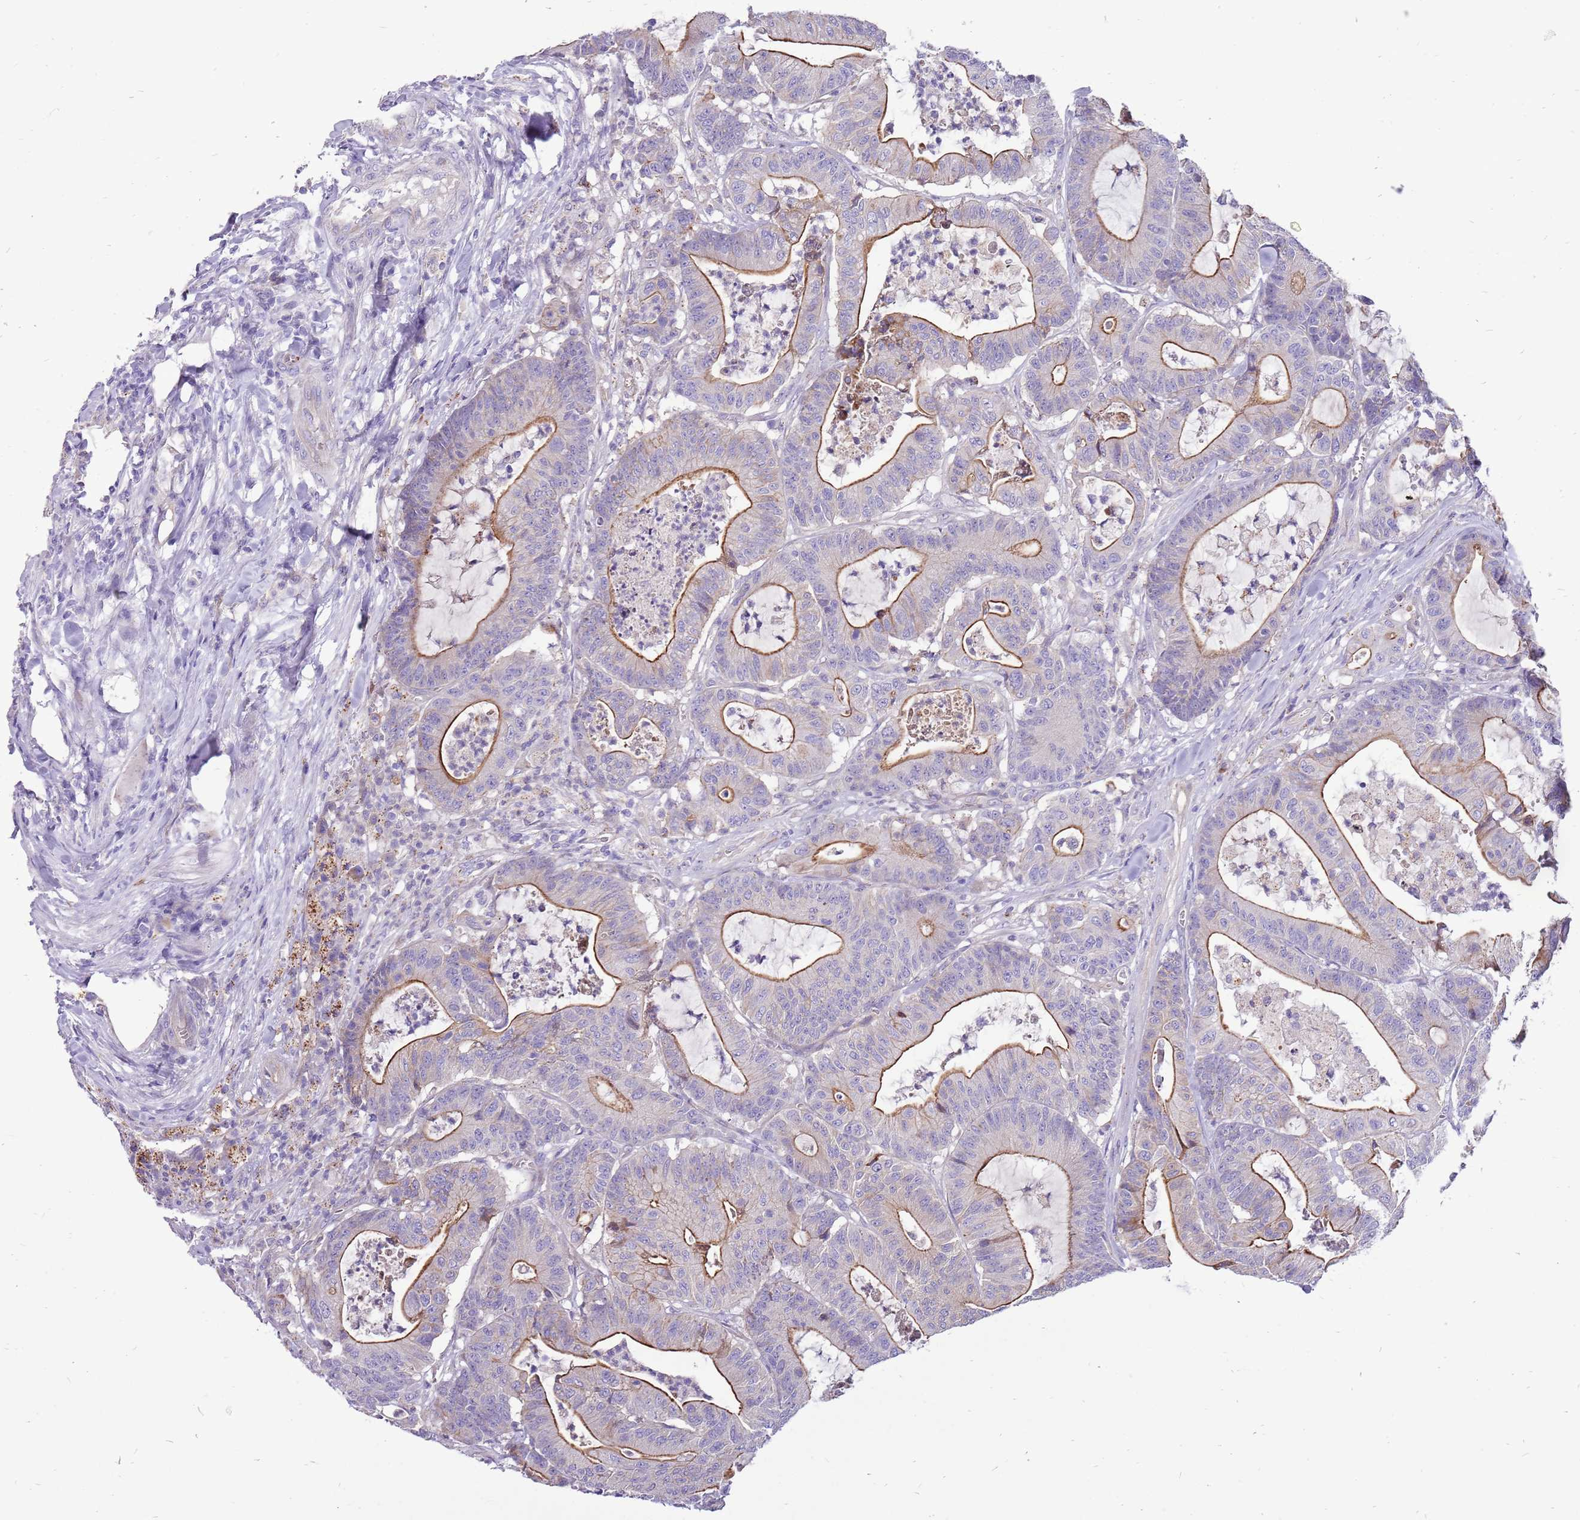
{"staining": {"intensity": "moderate", "quantity": ">75%", "location": "cytoplasmic/membranous"}, "tissue": "colorectal cancer", "cell_type": "Tumor cells", "image_type": "cancer", "snomed": [{"axis": "morphology", "description": "Adenocarcinoma, NOS"}, {"axis": "topography", "description": "Colon"}], "caption": "The photomicrograph demonstrates immunohistochemical staining of adenocarcinoma (colorectal). There is moderate cytoplasmic/membranous positivity is present in about >75% of tumor cells.", "gene": "NTN4", "patient": {"sex": "female", "age": 84}}